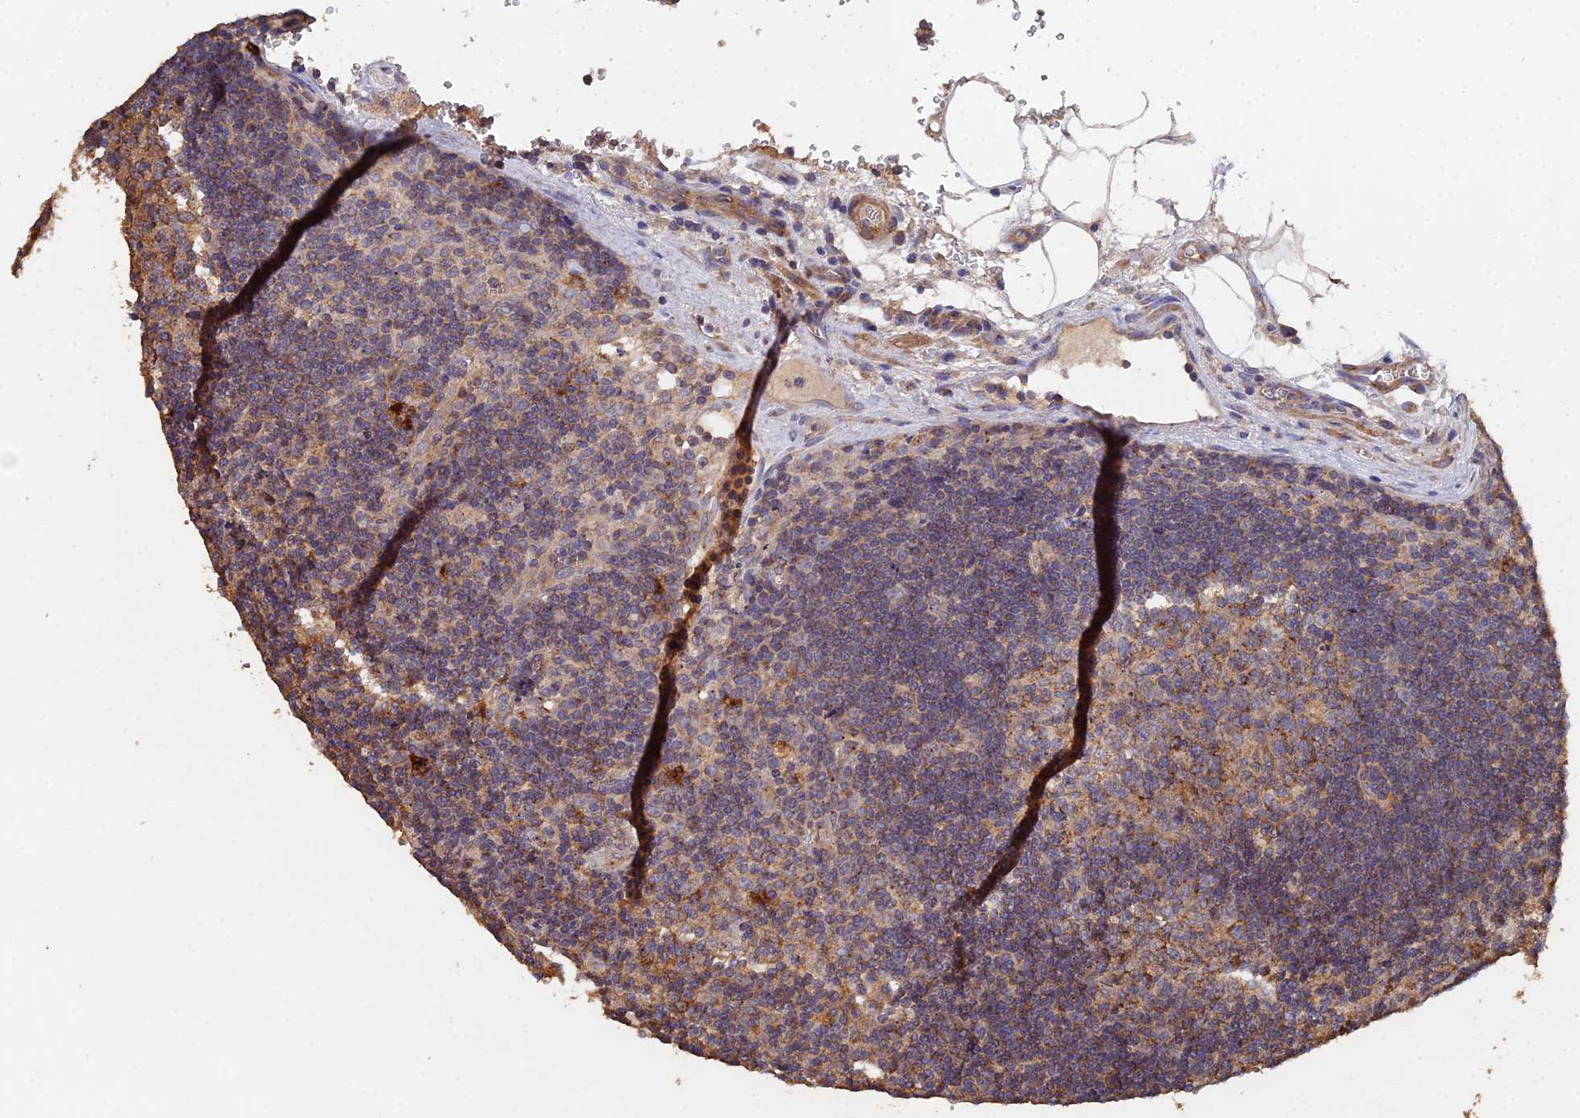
{"staining": {"intensity": "moderate", "quantity": "25%-75%", "location": "cytoplasmic/membranous"}, "tissue": "lymph node", "cell_type": "Germinal center cells", "image_type": "normal", "snomed": [{"axis": "morphology", "description": "Normal tissue, NOS"}, {"axis": "topography", "description": "Lymph node"}], "caption": "Human lymph node stained with a protein marker shows moderate staining in germinal center cells.", "gene": "SPANXN4", "patient": {"sex": "male", "age": 58}}